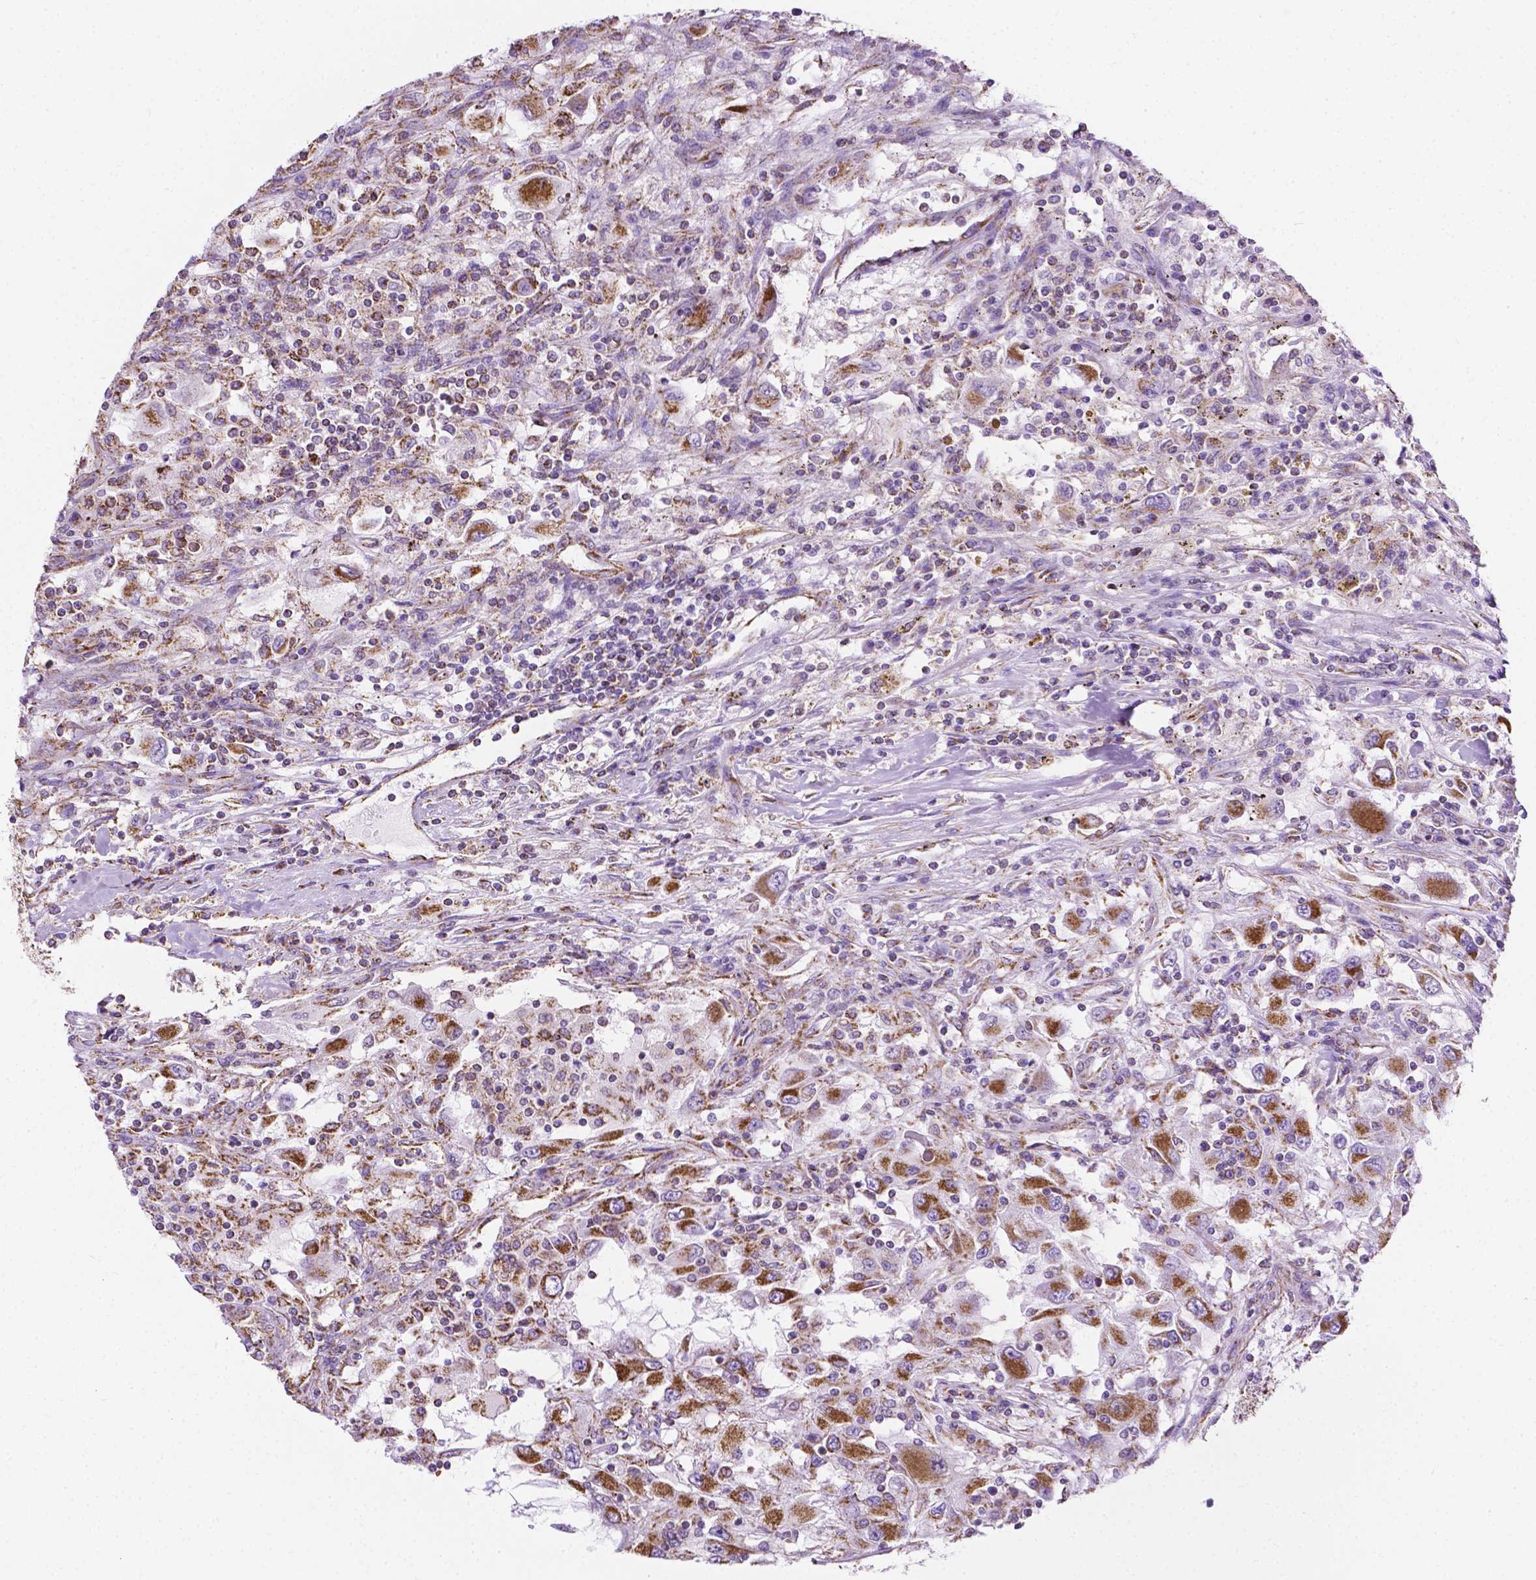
{"staining": {"intensity": "strong", "quantity": "25%-75%", "location": "cytoplasmic/membranous"}, "tissue": "renal cancer", "cell_type": "Tumor cells", "image_type": "cancer", "snomed": [{"axis": "morphology", "description": "Adenocarcinoma, NOS"}, {"axis": "topography", "description": "Kidney"}], "caption": "Renal cancer tissue reveals strong cytoplasmic/membranous staining in approximately 25%-75% of tumor cells The staining was performed using DAB to visualize the protein expression in brown, while the nuclei were stained in blue with hematoxylin (Magnification: 20x).", "gene": "RMDN3", "patient": {"sex": "female", "age": 67}}